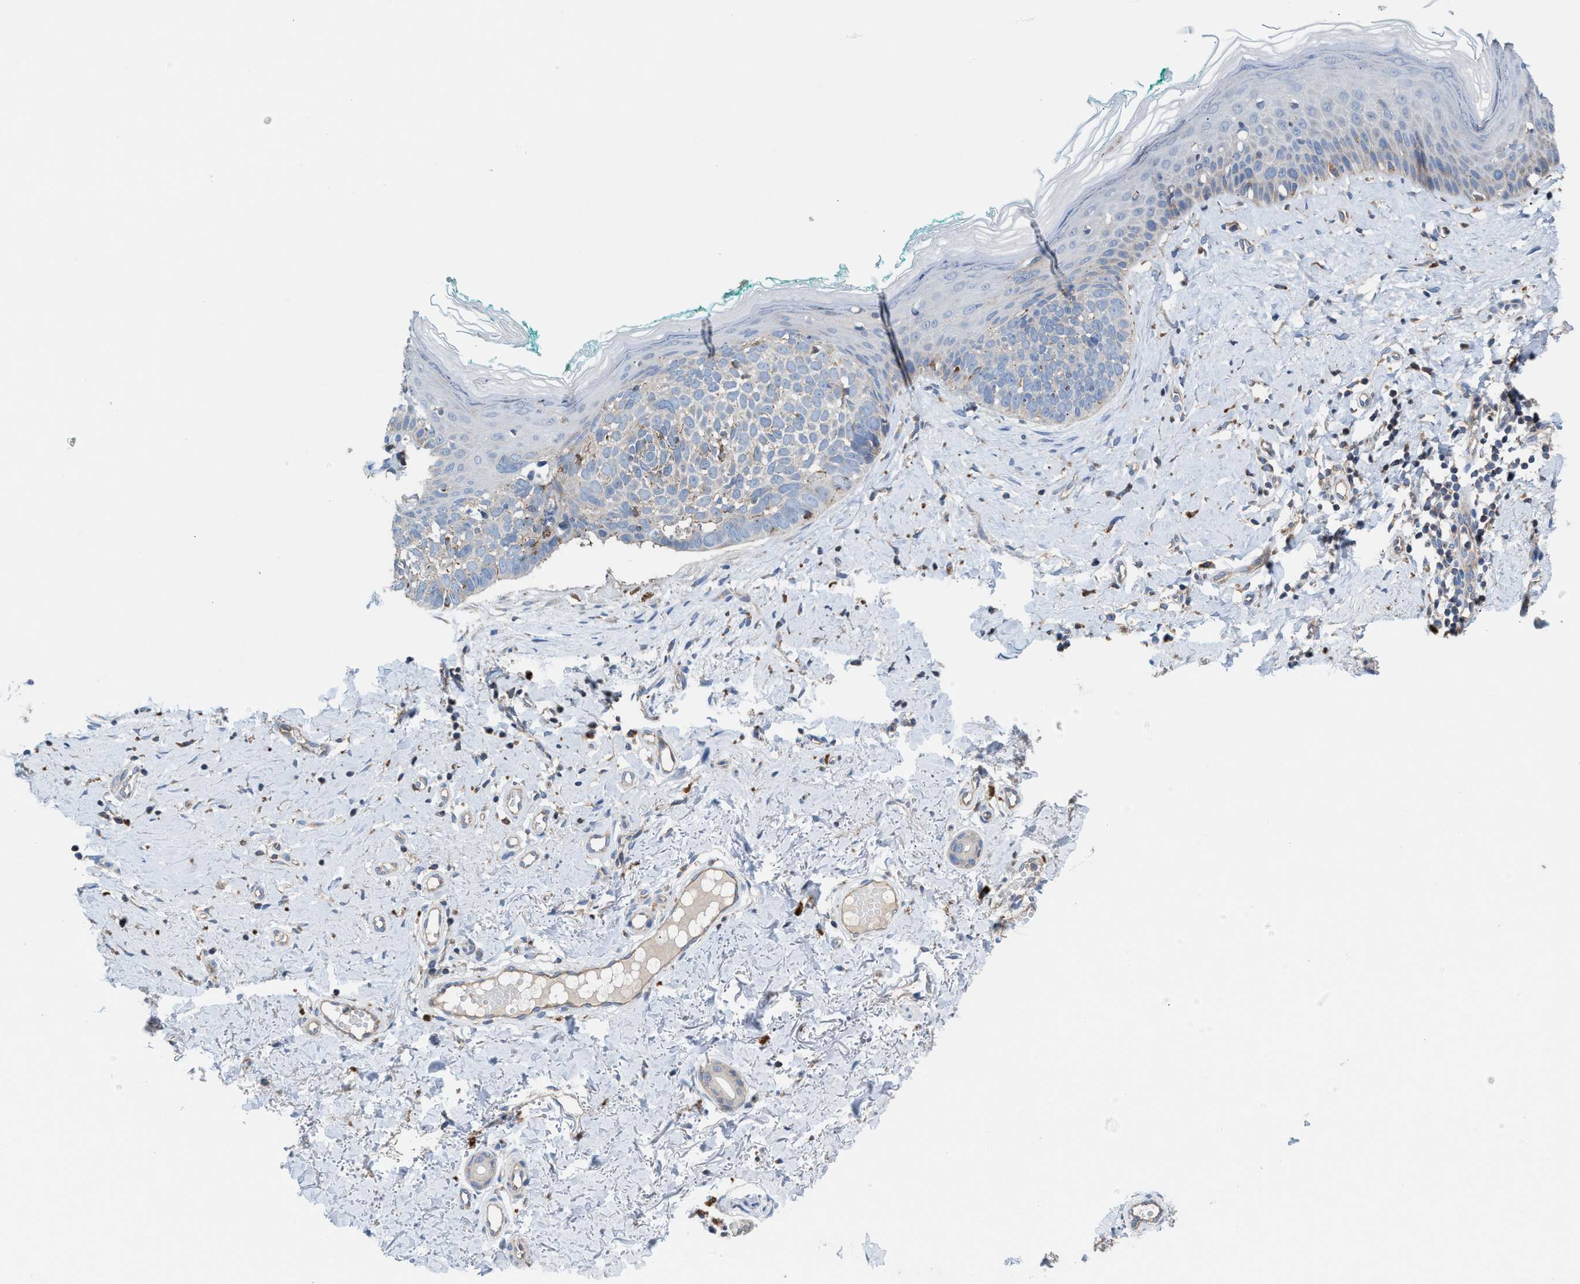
{"staining": {"intensity": "negative", "quantity": "none", "location": "none"}, "tissue": "skin cancer", "cell_type": "Tumor cells", "image_type": "cancer", "snomed": [{"axis": "morphology", "description": "Basal cell carcinoma"}, {"axis": "topography", "description": "Skin"}], "caption": "The immunohistochemistry (IHC) photomicrograph has no significant expression in tumor cells of basal cell carcinoma (skin) tissue. The staining is performed using DAB brown chromogen with nuclei counter-stained in using hematoxylin.", "gene": "MRM1", "patient": {"sex": "male", "age": 48}}